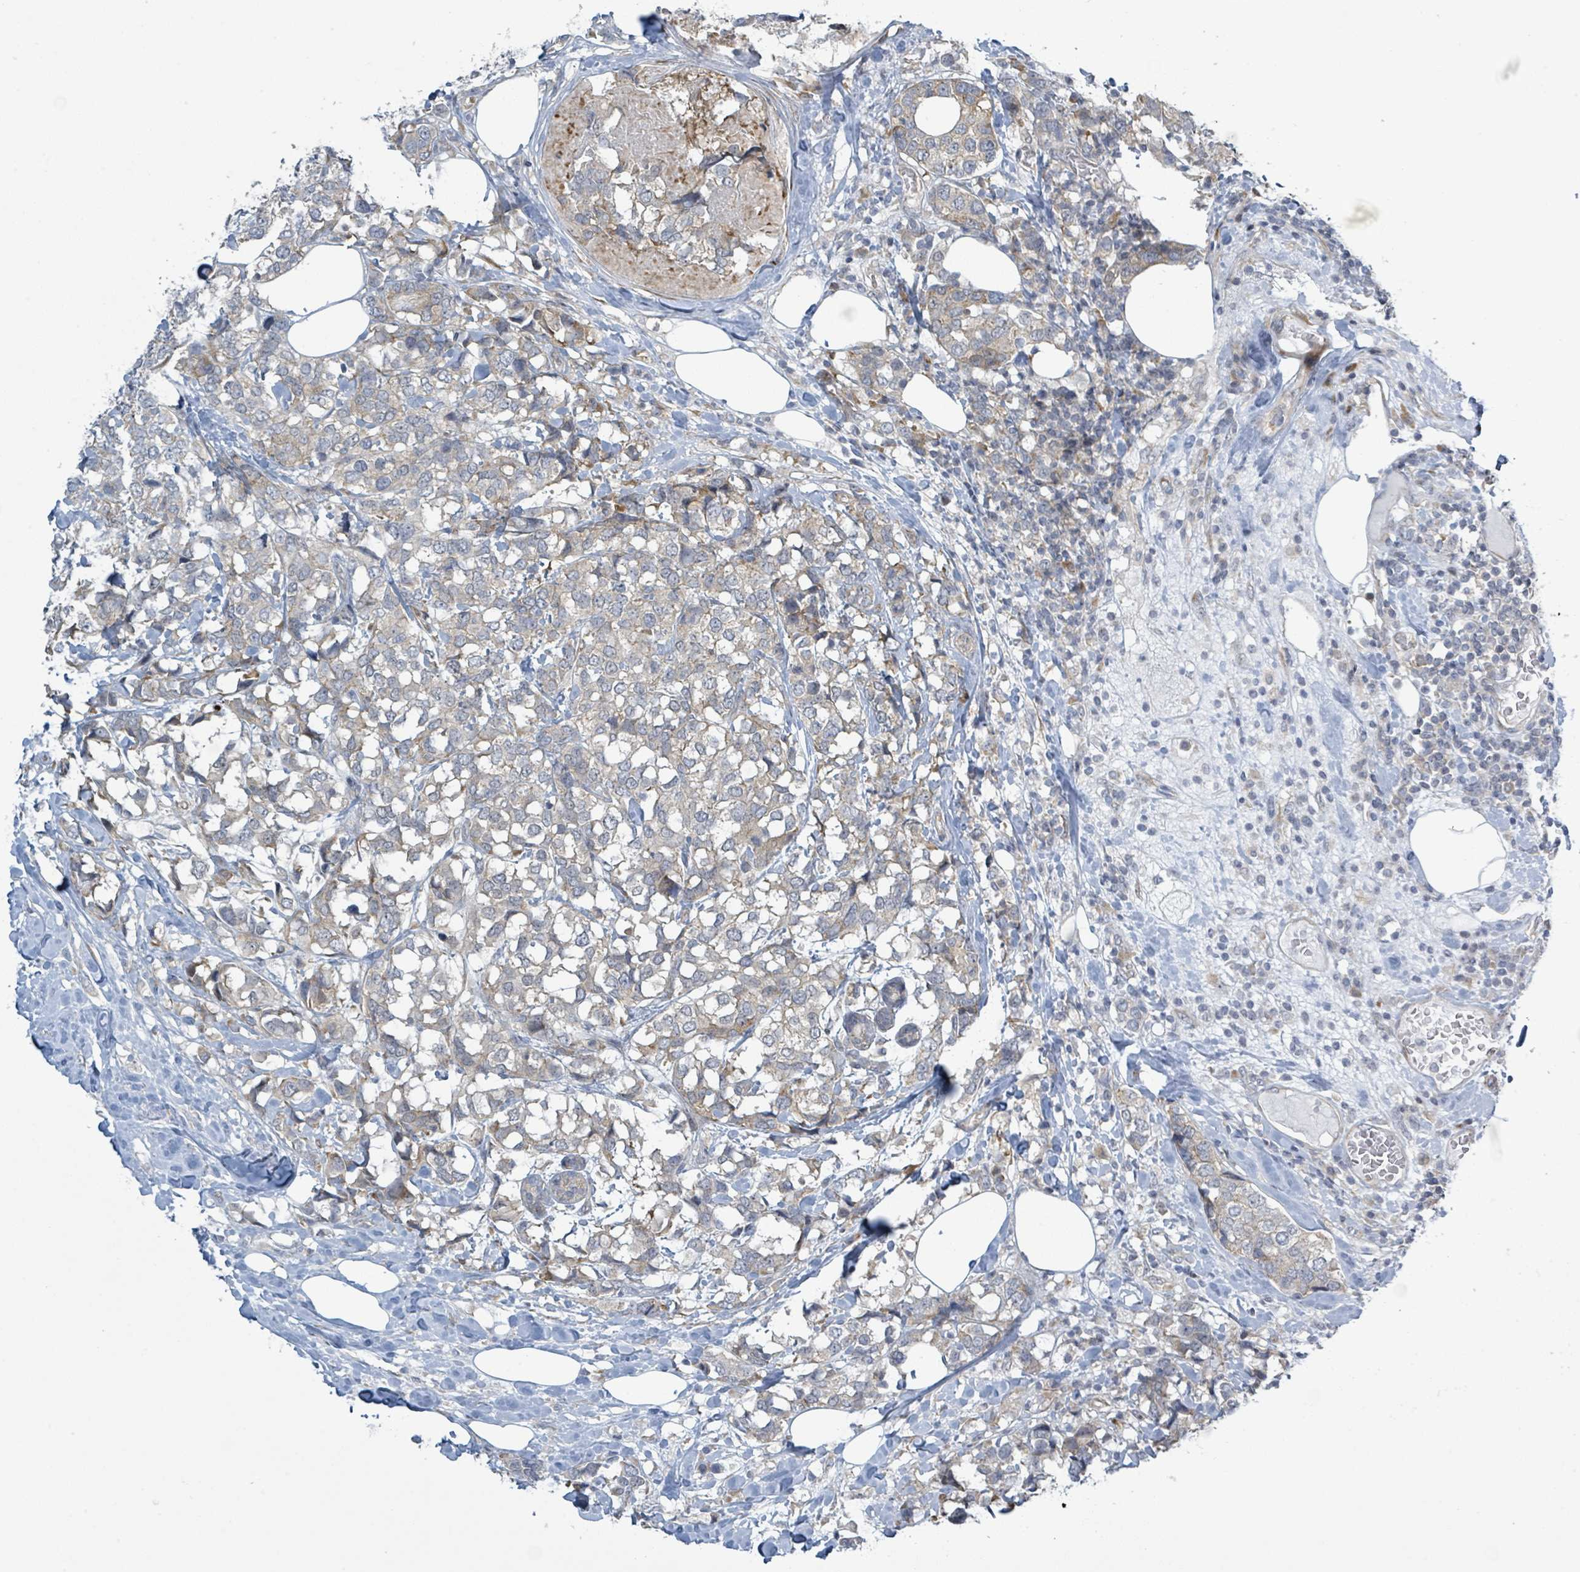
{"staining": {"intensity": "negative", "quantity": "none", "location": "none"}, "tissue": "breast cancer", "cell_type": "Tumor cells", "image_type": "cancer", "snomed": [{"axis": "morphology", "description": "Lobular carcinoma"}, {"axis": "topography", "description": "Breast"}], "caption": "Lobular carcinoma (breast) stained for a protein using IHC shows no positivity tumor cells.", "gene": "RPL32", "patient": {"sex": "female", "age": 59}}